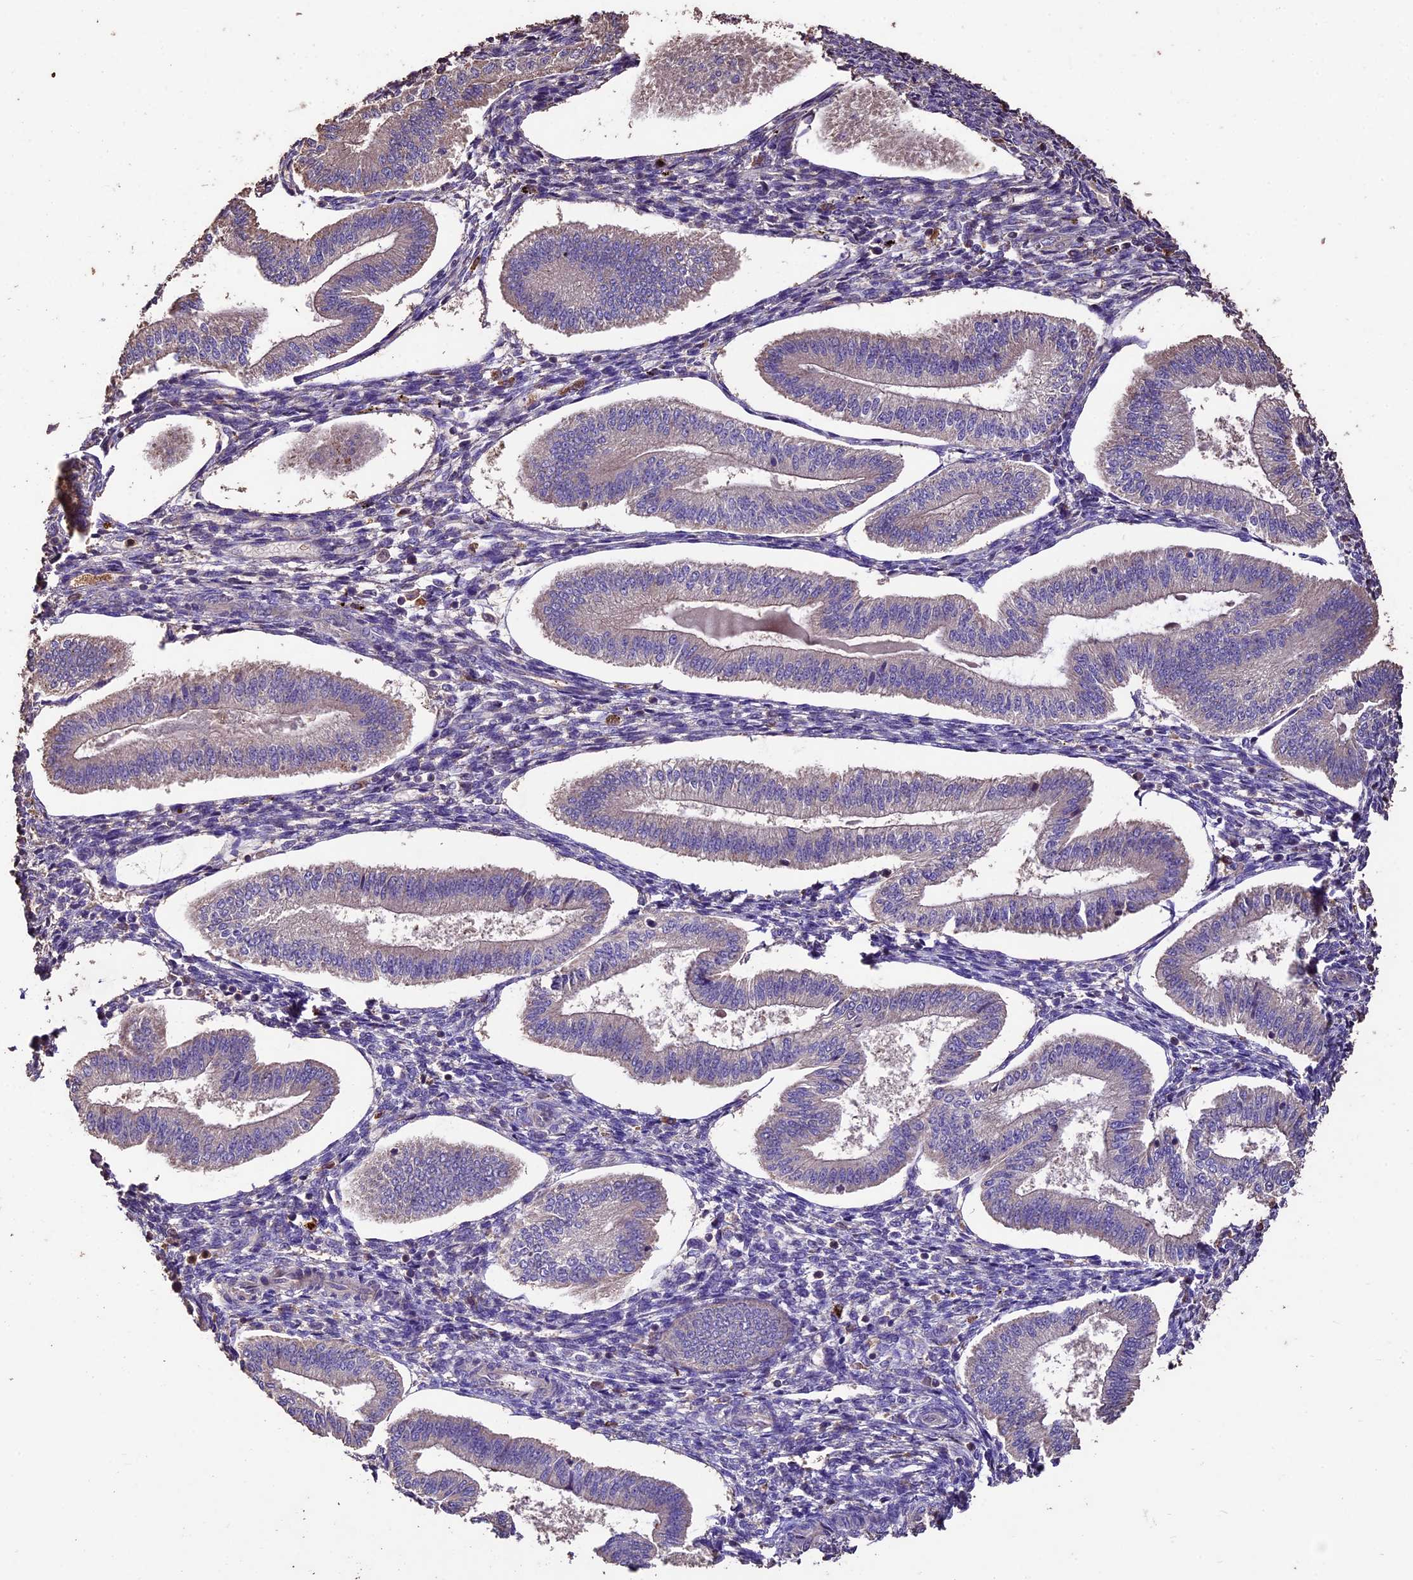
{"staining": {"intensity": "negative", "quantity": "none", "location": "none"}, "tissue": "endometrium", "cell_type": "Cells in endometrial stroma", "image_type": "normal", "snomed": [{"axis": "morphology", "description": "Normal tissue, NOS"}, {"axis": "topography", "description": "Endometrium"}], "caption": "Image shows no protein staining in cells in endometrial stroma of unremarkable endometrium.", "gene": "CRLF1", "patient": {"sex": "female", "age": 34}}